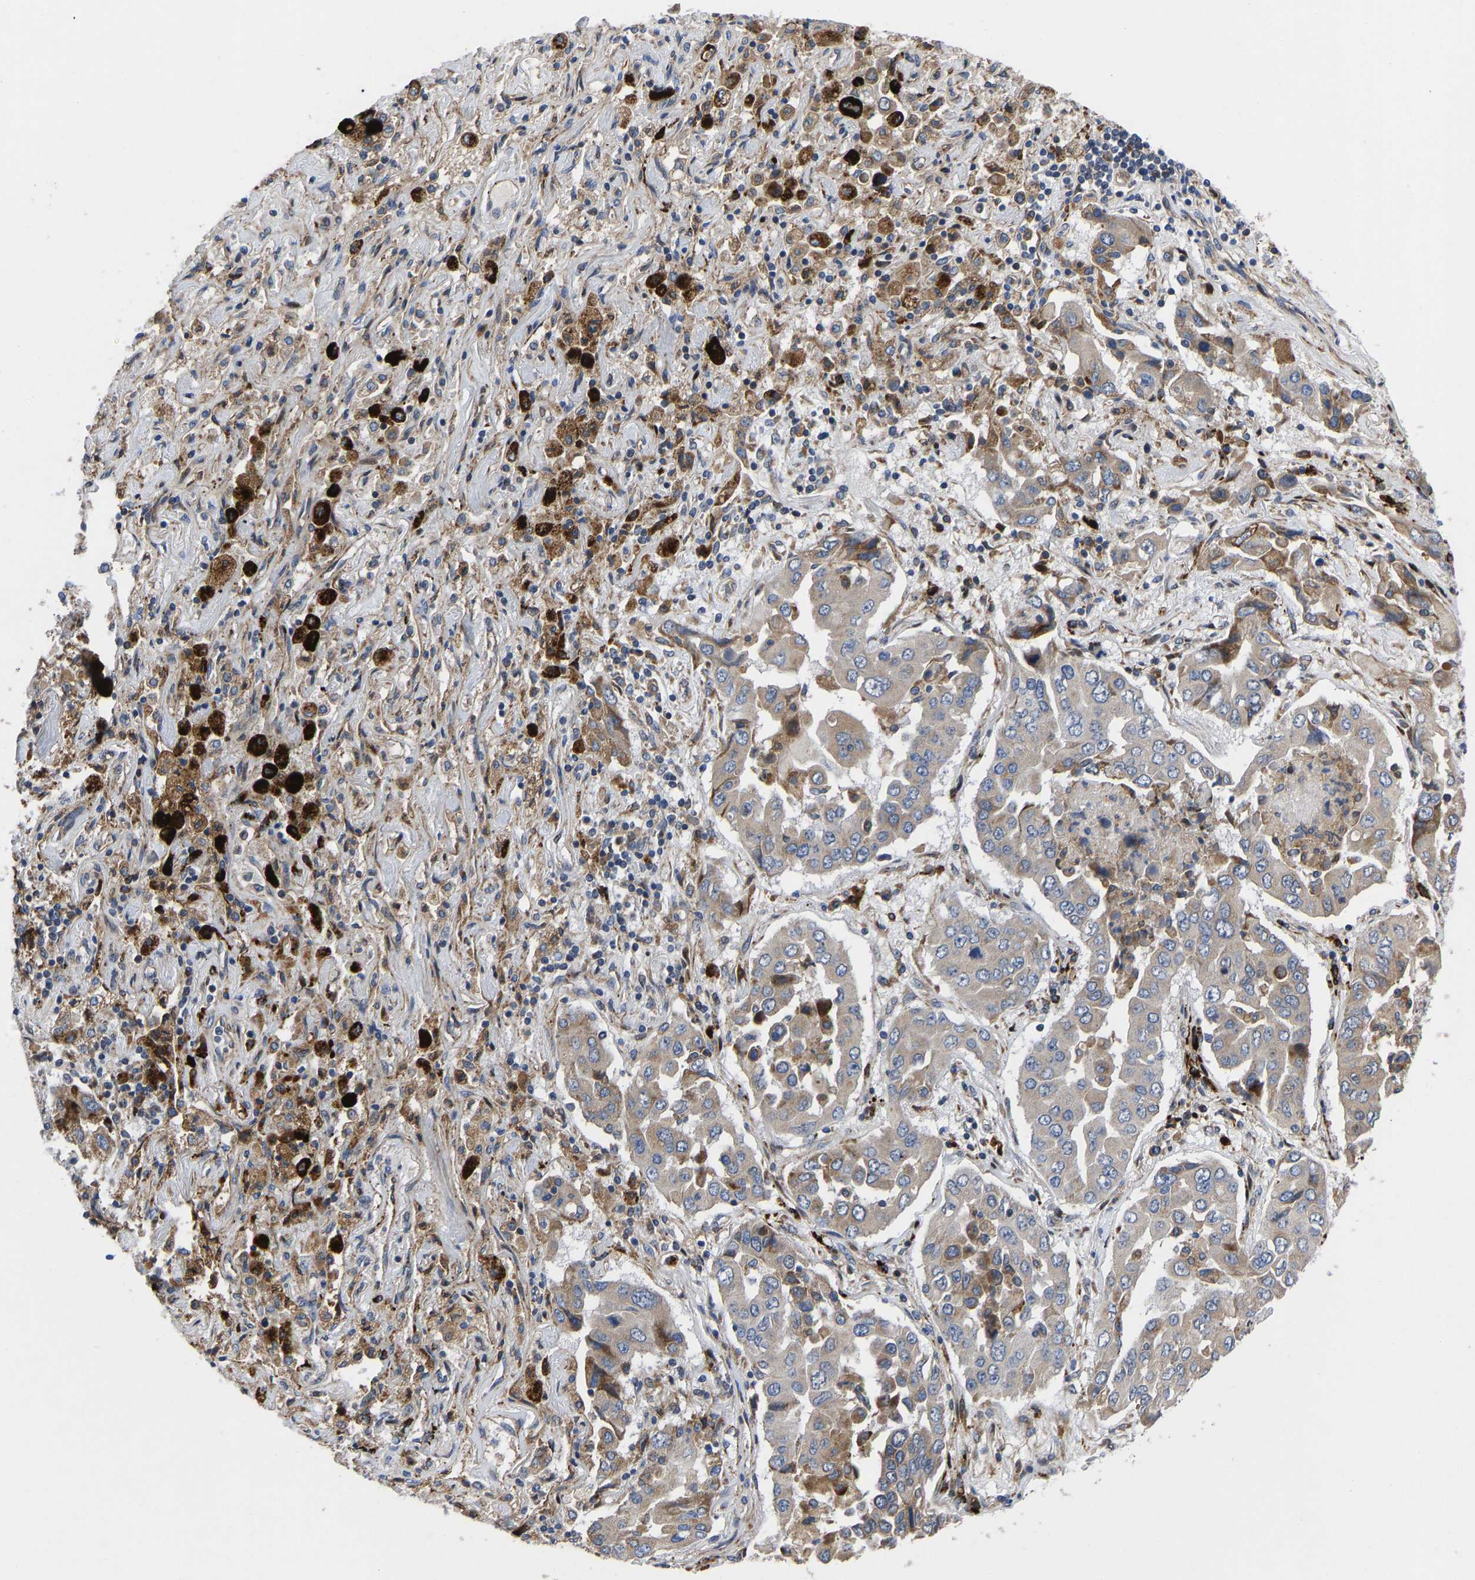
{"staining": {"intensity": "weak", "quantity": ">75%", "location": "cytoplasmic/membranous"}, "tissue": "lung cancer", "cell_type": "Tumor cells", "image_type": "cancer", "snomed": [{"axis": "morphology", "description": "Adenocarcinoma, NOS"}, {"axis": "topography", "description": "Lung"}], "caption": "A micrograph of adenocarcinoma (lung) stained for a protein displays weak cytoplasmic/membranous brown staining in tumor cells.", "gene": "TMEM38B", "patient": {"sex": "female", "age": 65}}